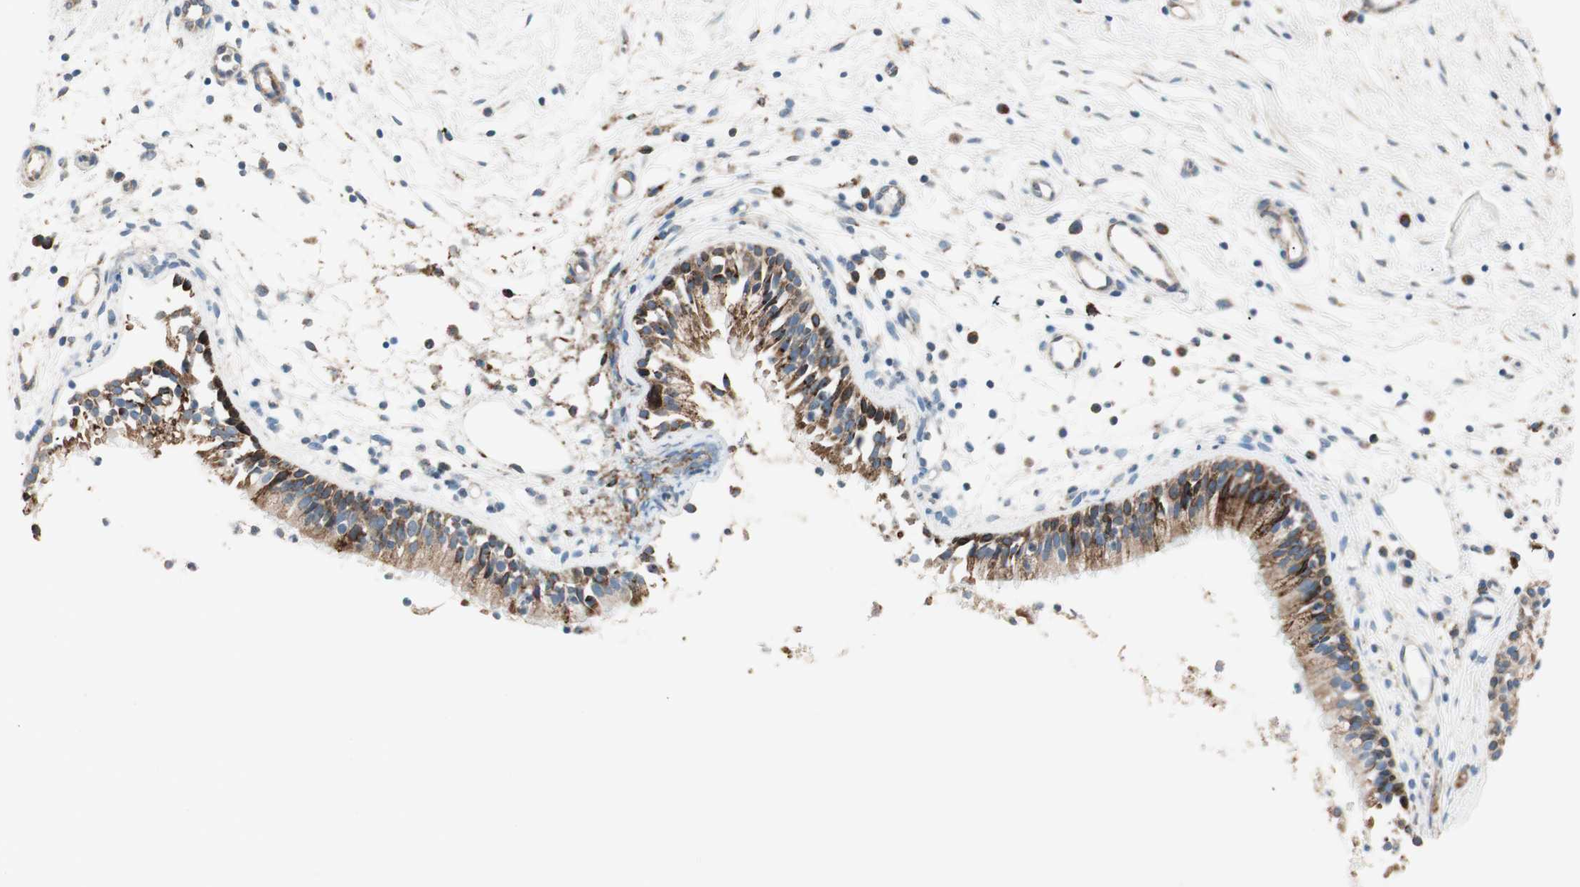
{"staining": {"intensity": "moderate", "quantity": ">75%", "location": "cytoplasmic/membranous"}, "tissue": "nasopharynx", "cell_type": "Respiratory epithelial cells", "image_type": "normal", "snomed": [{"axis": "morphology", "description": "Normal tissue, NOS"}, {"axis": "topography", "description": "Nasopharynx"}], "caption": "Immunohistochemical staining of unremarkable human nasopharynx shows moderate cytoplasmic/membranous protein expression in approximately >75% of respiratory epithelial cells.", "gene": "PRKCSH", "patient": {"sex": "male", "age": 21}}